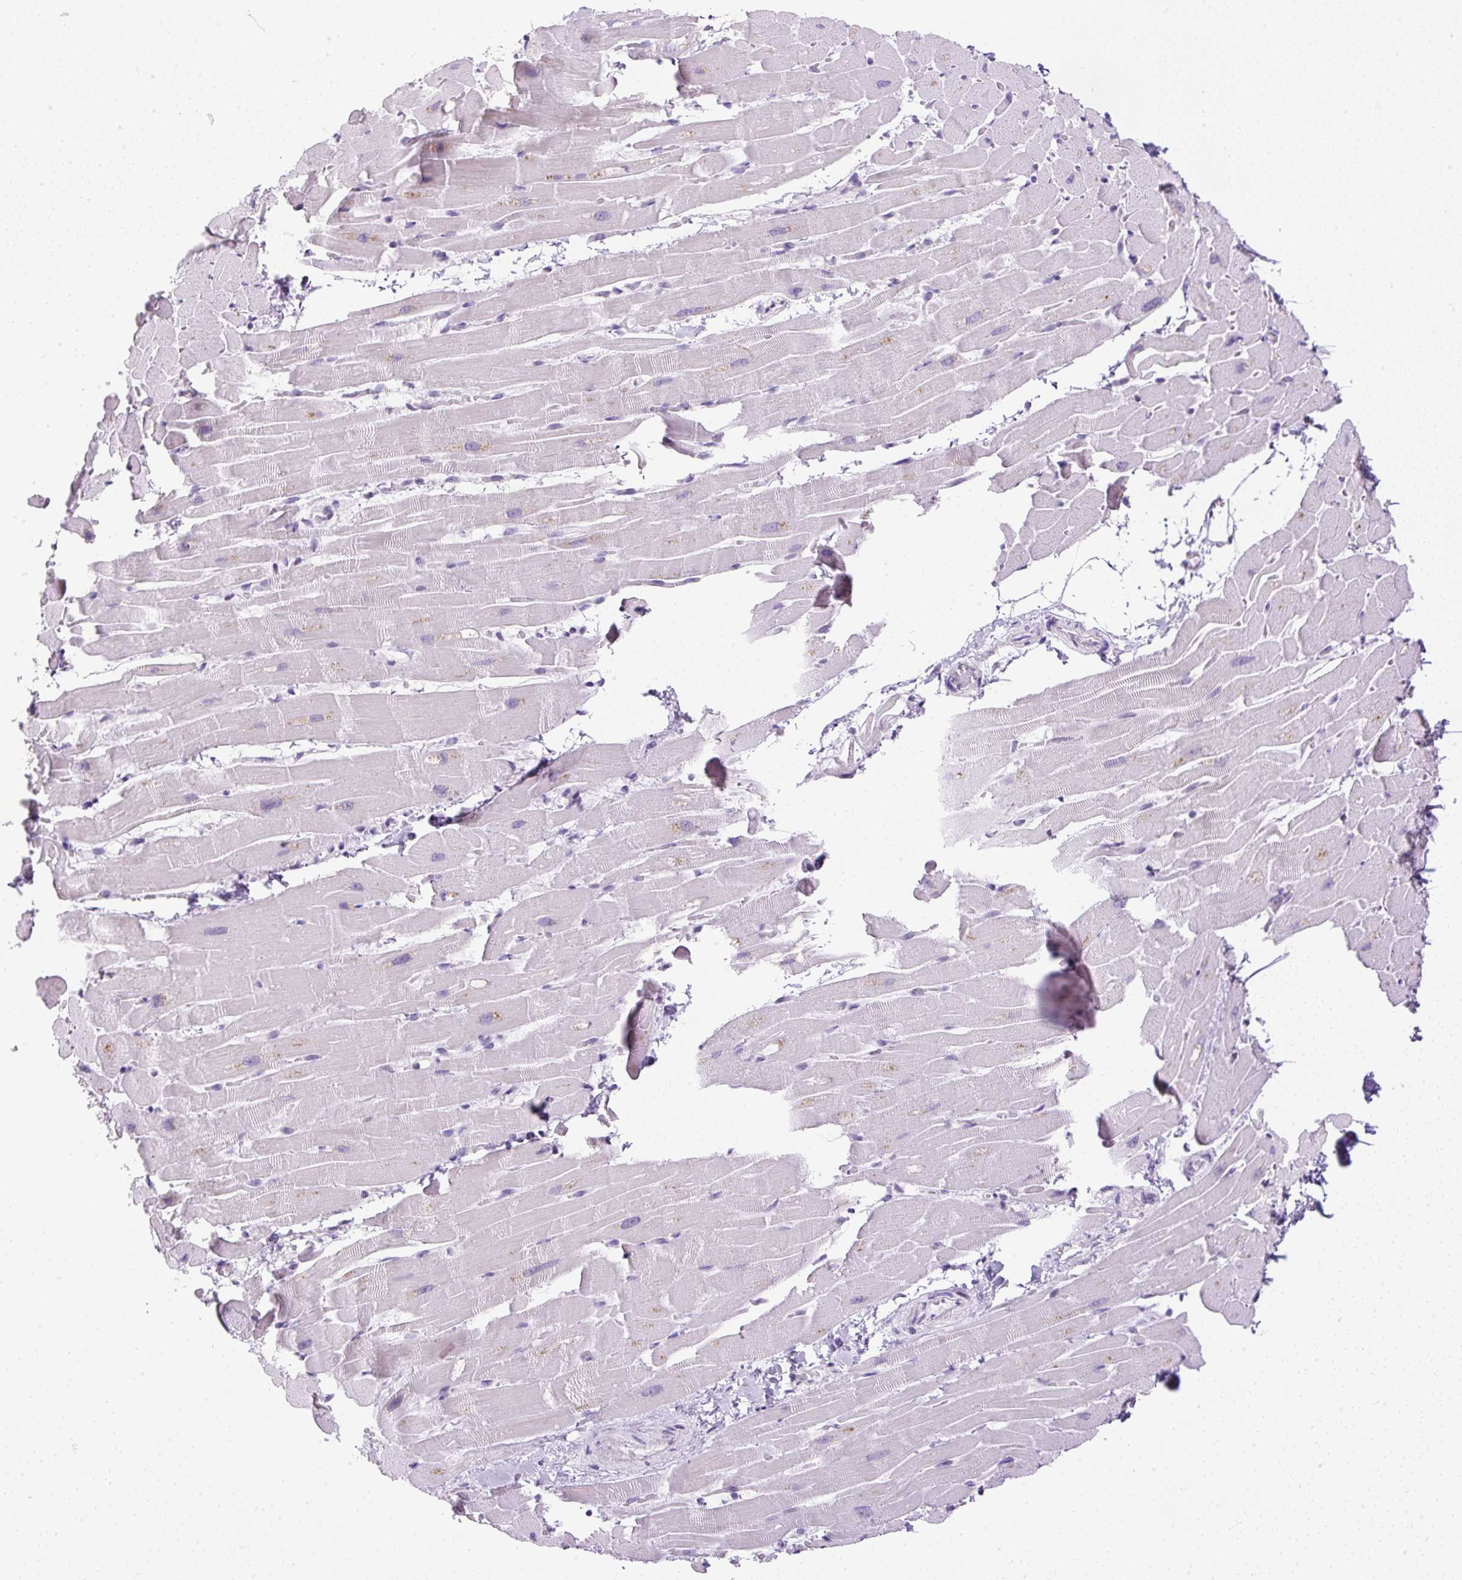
{"staining": {"intensity": "negative", "quantity": "none", "location": "none"}, "tissue": "heart muscle", "cell_type": "Cardiomyocytes", "image_type": "normal", "snomed": [{"axis": "morphology", "description": "Normal tissue, NOS"}, {"axis": "topography", "description": "Heart"}], "caption": "Immunohistochemistry of unremarkable heart muscle displays no positivity in cardiomyocytes. (DAB immunohistochemistry visualized using brightfield microscopy, high magnification).", "gene": "RHBDD2", "patient": {"sex": "male", "age": 37}}